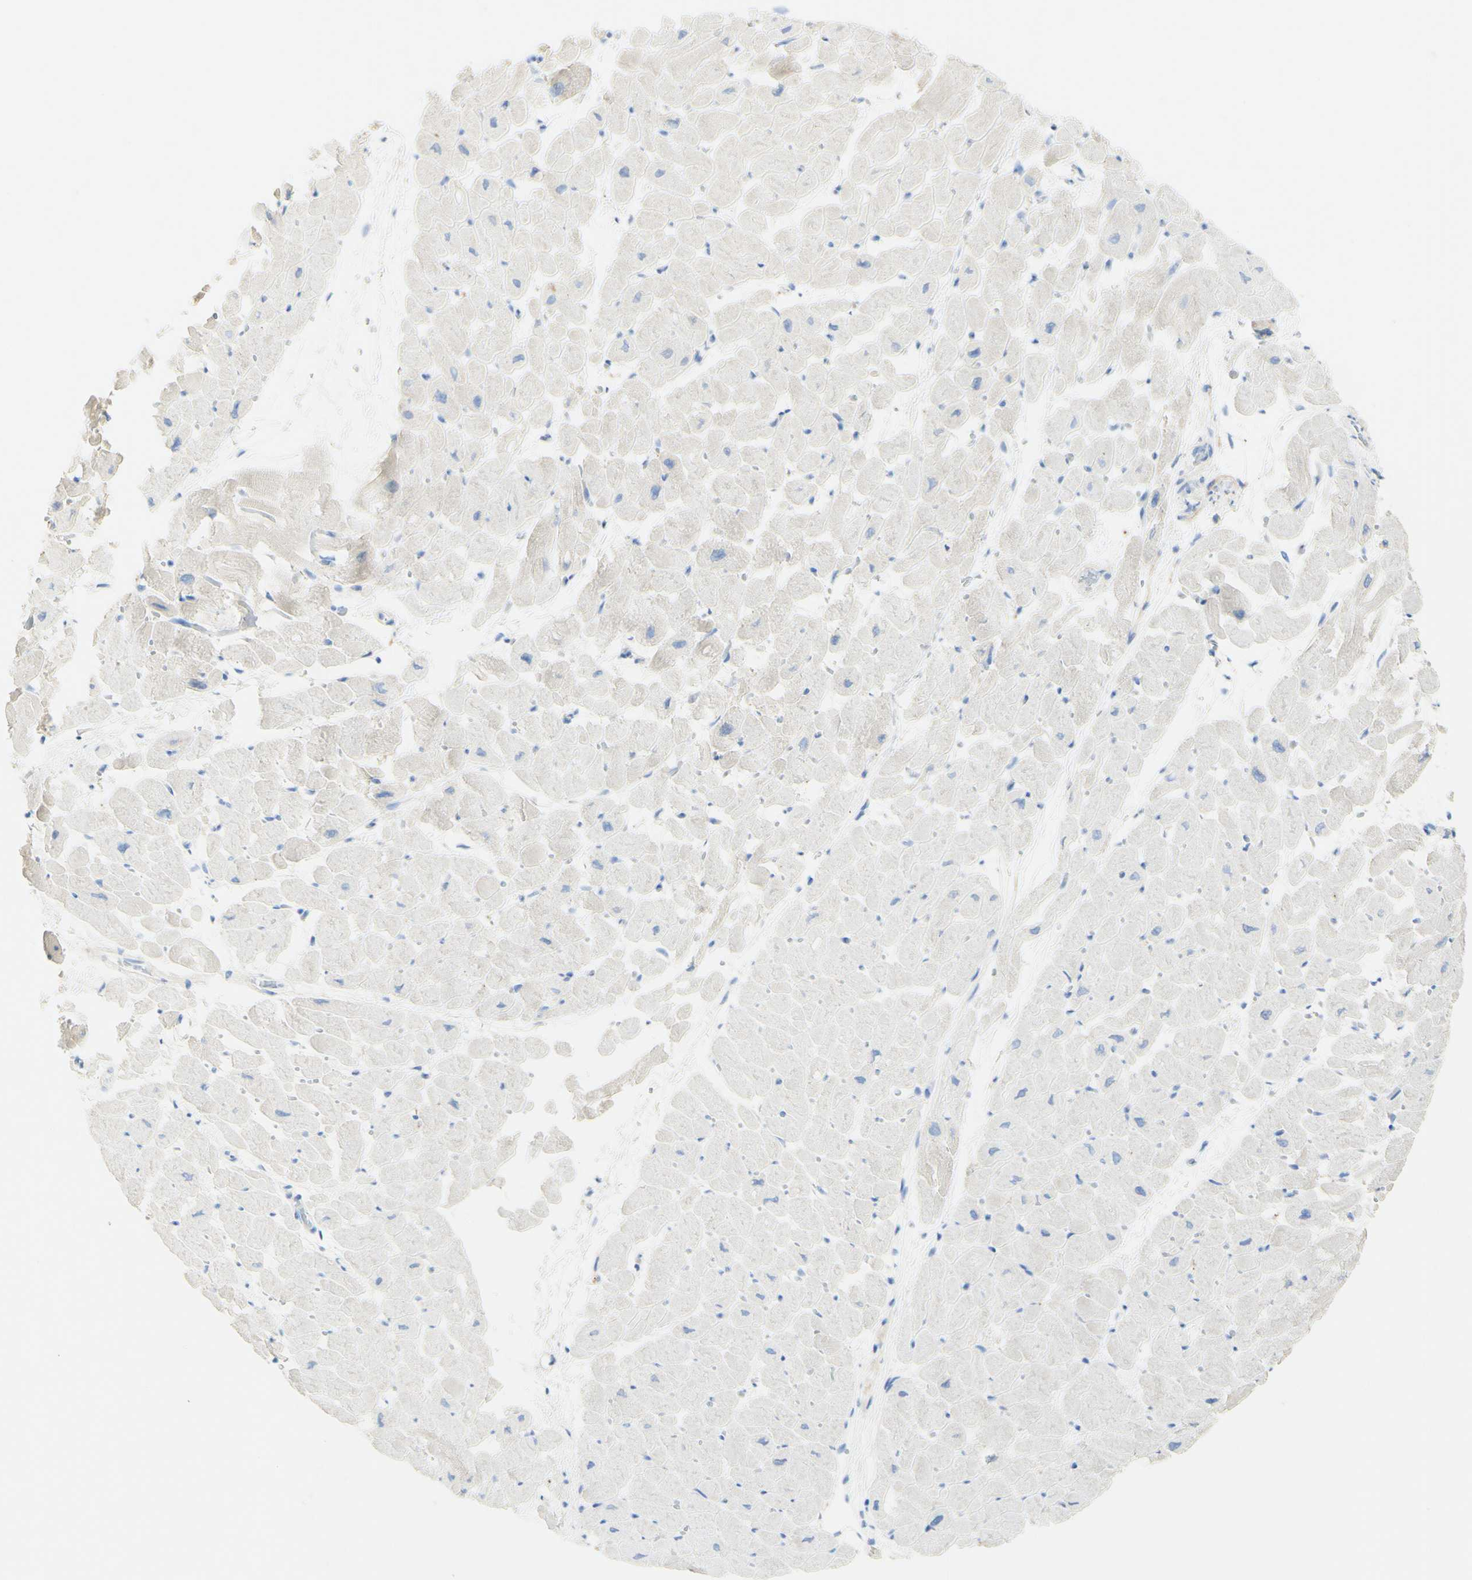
{"staining": {"intensity": "weak", "quantity": ">75%", "location": "cytoplasmic/membranous"}, "tissue": "heart muscle", "cell_type": "Cardiomyocytes", "image_type": "normal", "snomed": [{"axis": "morphology", "description": "Normal tissue, NOS"}, {"axis": "topography", "description": "Heart"}], "caption": "DAB immunohistochemical staining of benign heart muscle reveals weak cytoplasmic/membranous protein staining in approximately >75% of cardiomyocytes. Immunohistochemistry (ihc) stains the protein in brown and the nuclei are stained blue.", "gene": "PIGR", "patient": {"sex": "male", "age": 45}}